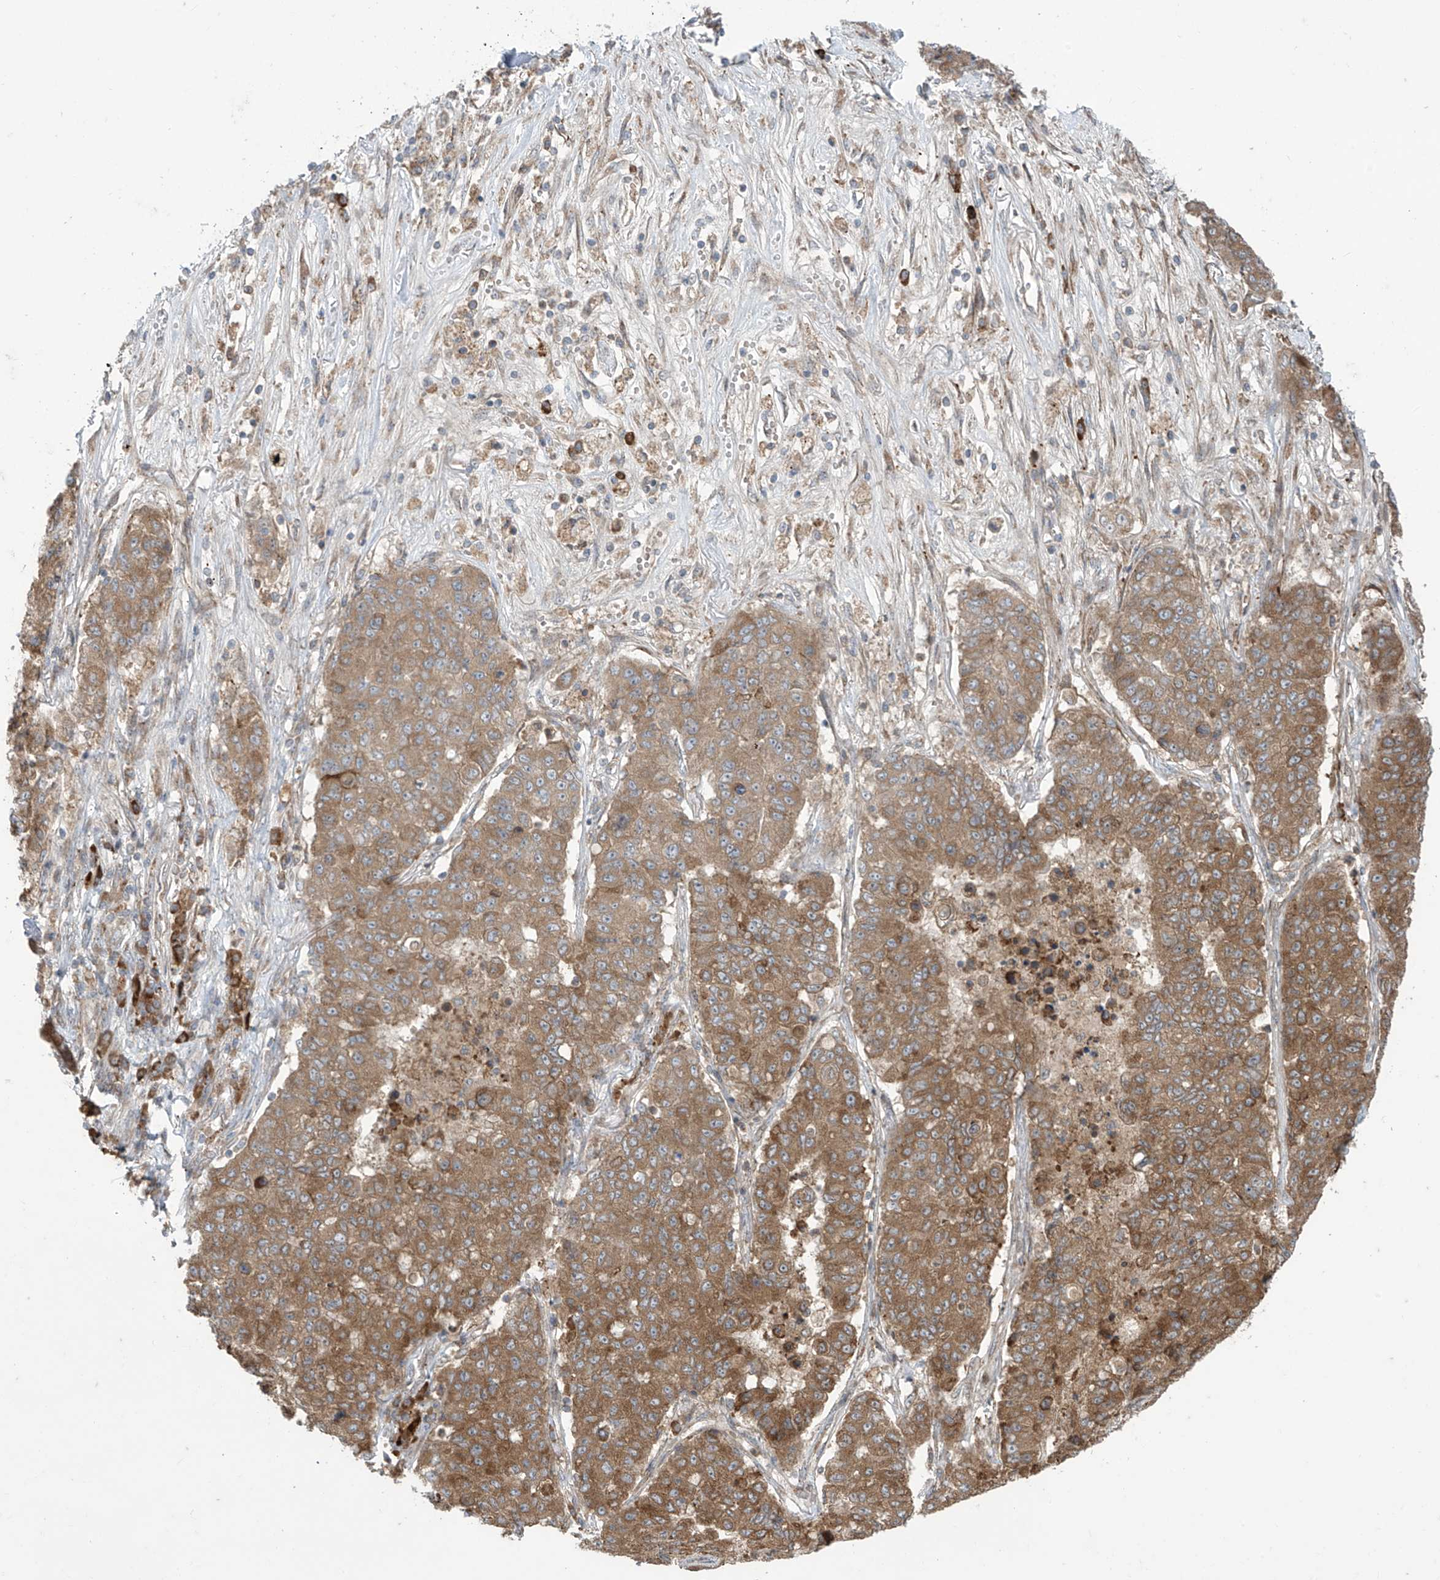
{"staining": {"intensity": "moderate", "quantity": ">75%", "location": "cytoplasmic/membranous"}, "tissue": "lung cancer", "cell_type": "Tumor cells", "image_type": "cancer", "snomed": [{"axis": "morphology", "description": "Squamous cell carcinoma, NOS"}, {"axis": "topography", "description": "Lung"}], "caption": "Tumor cells display medium levels of moderate cytoplasmic/membranous staining in approximately >75% of cells in human lung cancer.", "gene": "PPAT", "patient": {"sex": "male", "age": 74}}